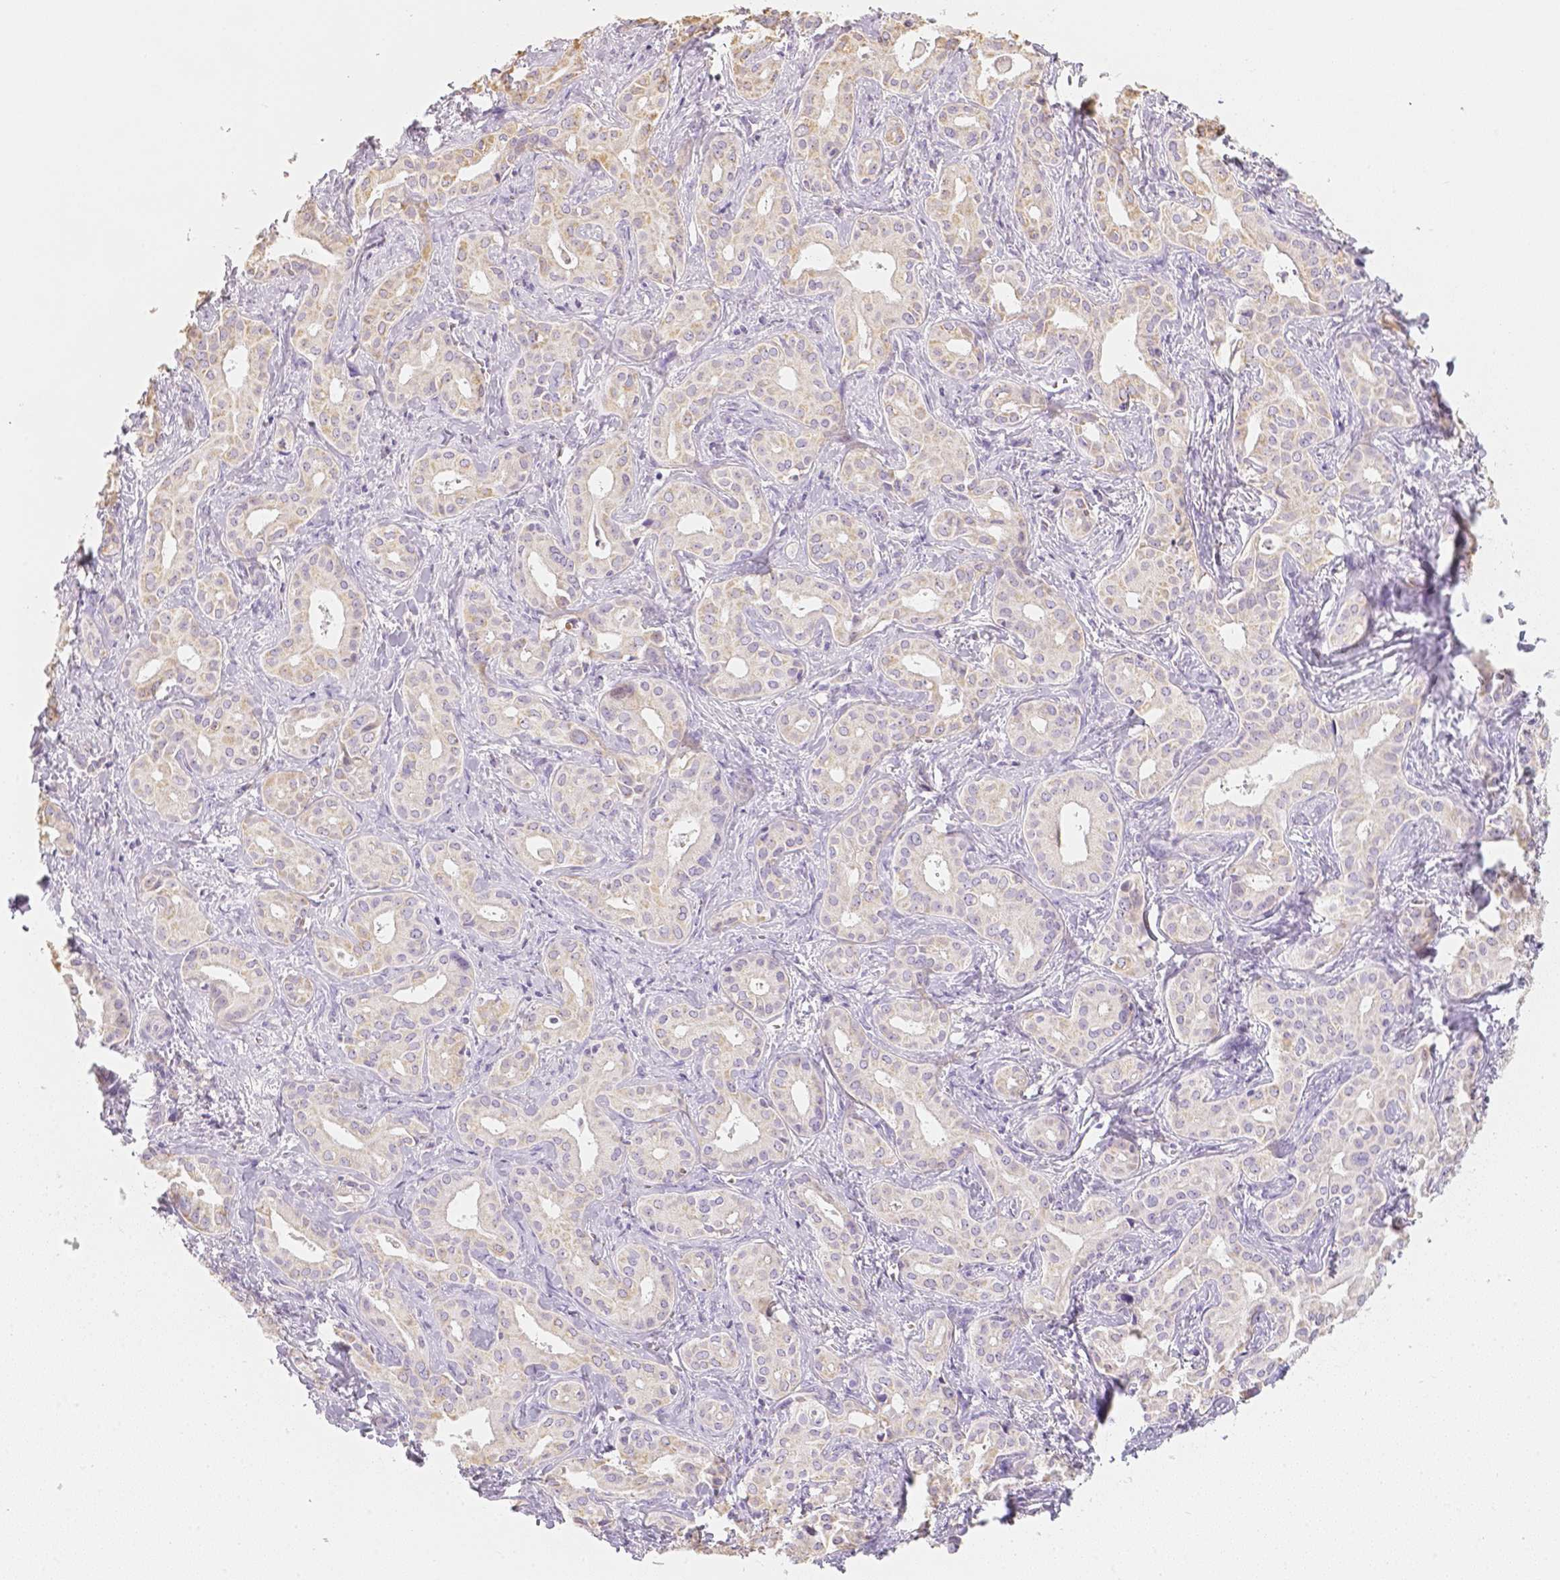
{"staining": {"intensity": "weak", "quantity": "<25%", "location": "cytoplasmic/membranous"}, "tissue": "liver cancer", "cell_type": "Tumor cells", "image_type": "cancer", "snomed": [{"axis": "morphology", "description": "Cholangiocarcinoma"}, {"axis": "topography", "description": "Liver"}], "caption": "Tumor cells are negative for protein expression in human liver cancer.", "gene": "NVL", "patient": {"sex": "female", "age": 65}}